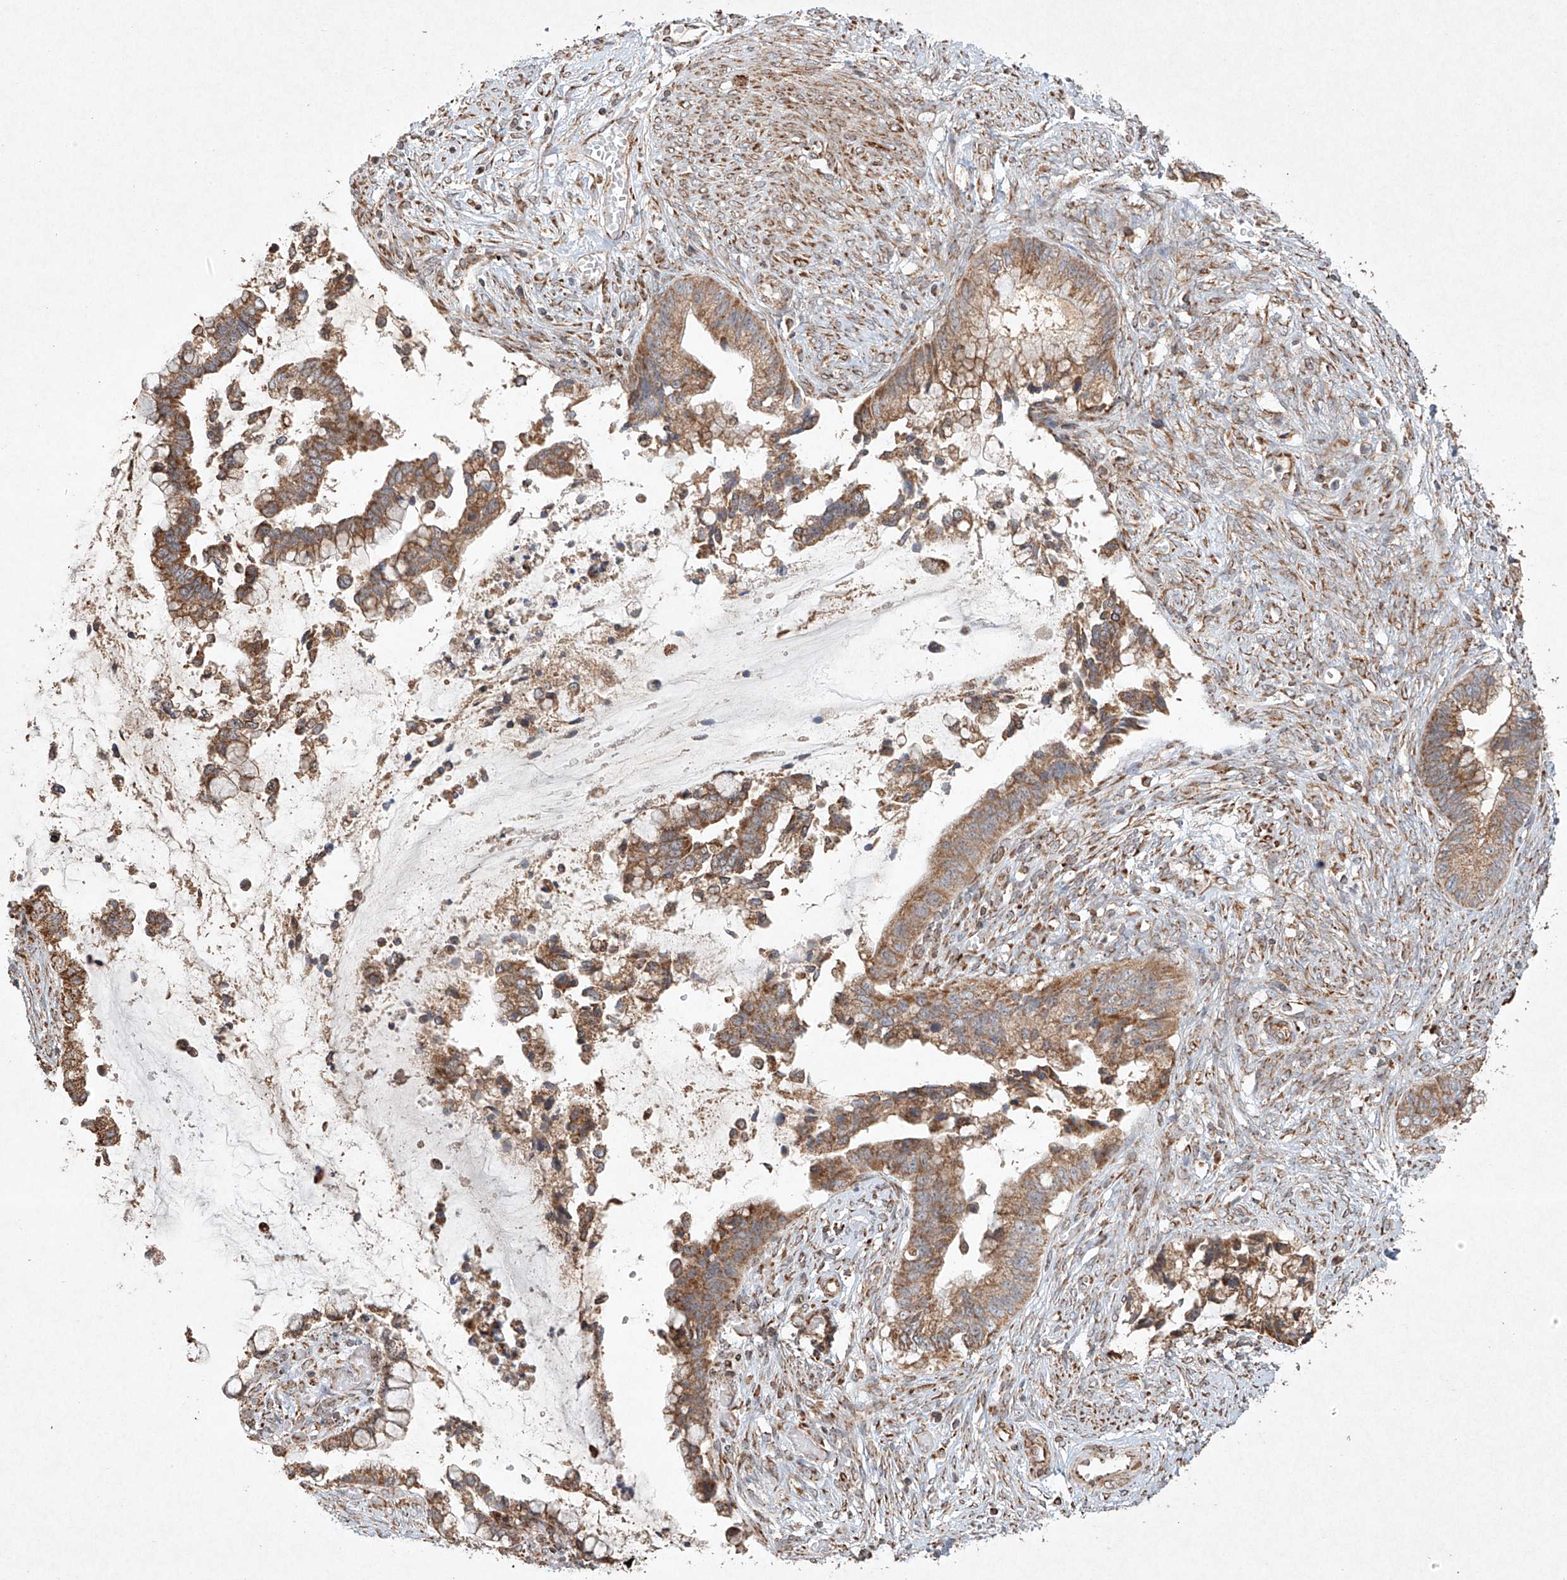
{"staining": {"intensity": "moderate", "quantity": ">75%", "location": "cytoplasmic/membranous"}, "tissue": "cervical cancer", "cell_type": "Tumor cells", "image_type": "cancer", "snomed": [{"axis": "morphology", "description": "Adenocarcinoma, NOS"}, {"axis": "topography", "description": "Cervix"}], "caption": "Human cervical adenocarcinoma stained for a protein (brown) exhibits moderate cytoplasmic/membranous positive staining in about >75% of tumor cells.", "gene": "SEMA3B", "patient": {"sex": "female", "age": 44}}